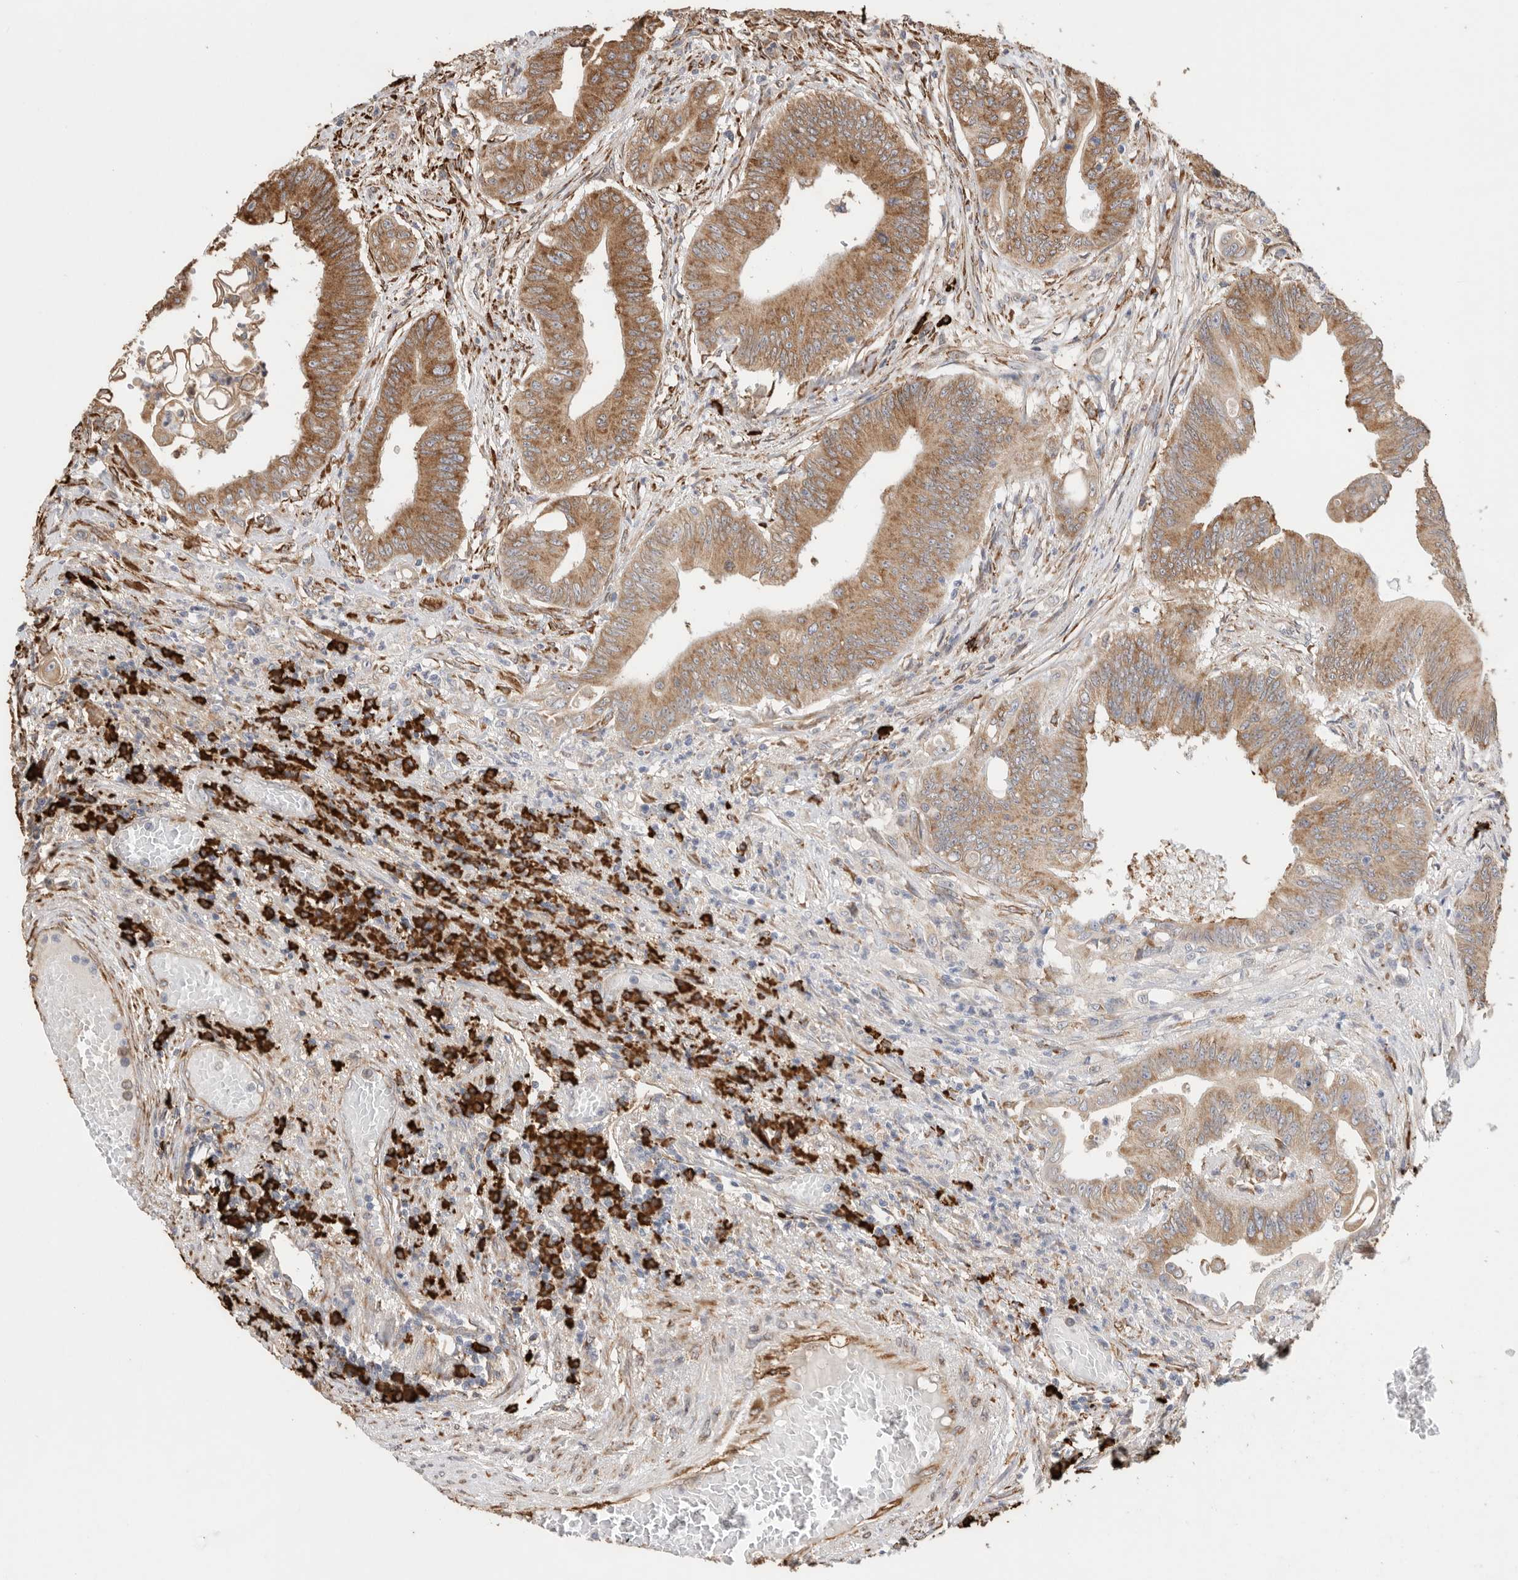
{"staining": {"intensity": "moderate", "quantity": ">75%", "location": "cytoplasmic/membranous"}, "tissue": "colorectal cancer", "cell_type": "Tumor cells", "image_type": "cancer", "snomed": [{"axis": "morphology", "description": "Adenoma, NOS"}, {"axis": "morphology", "description": "Adenocarcinoma, NOS"}, {"axis": "topography", "description": "Colon"}], "caption": "The photomicrograph shows a brown stain indicating the presence of a protein in the cytoplasmic/membranous of tumor cells in colorectal cancer (adenoma).", "gene": "BLOC1S5", "patient": {"sex": "male", "age": 79}}